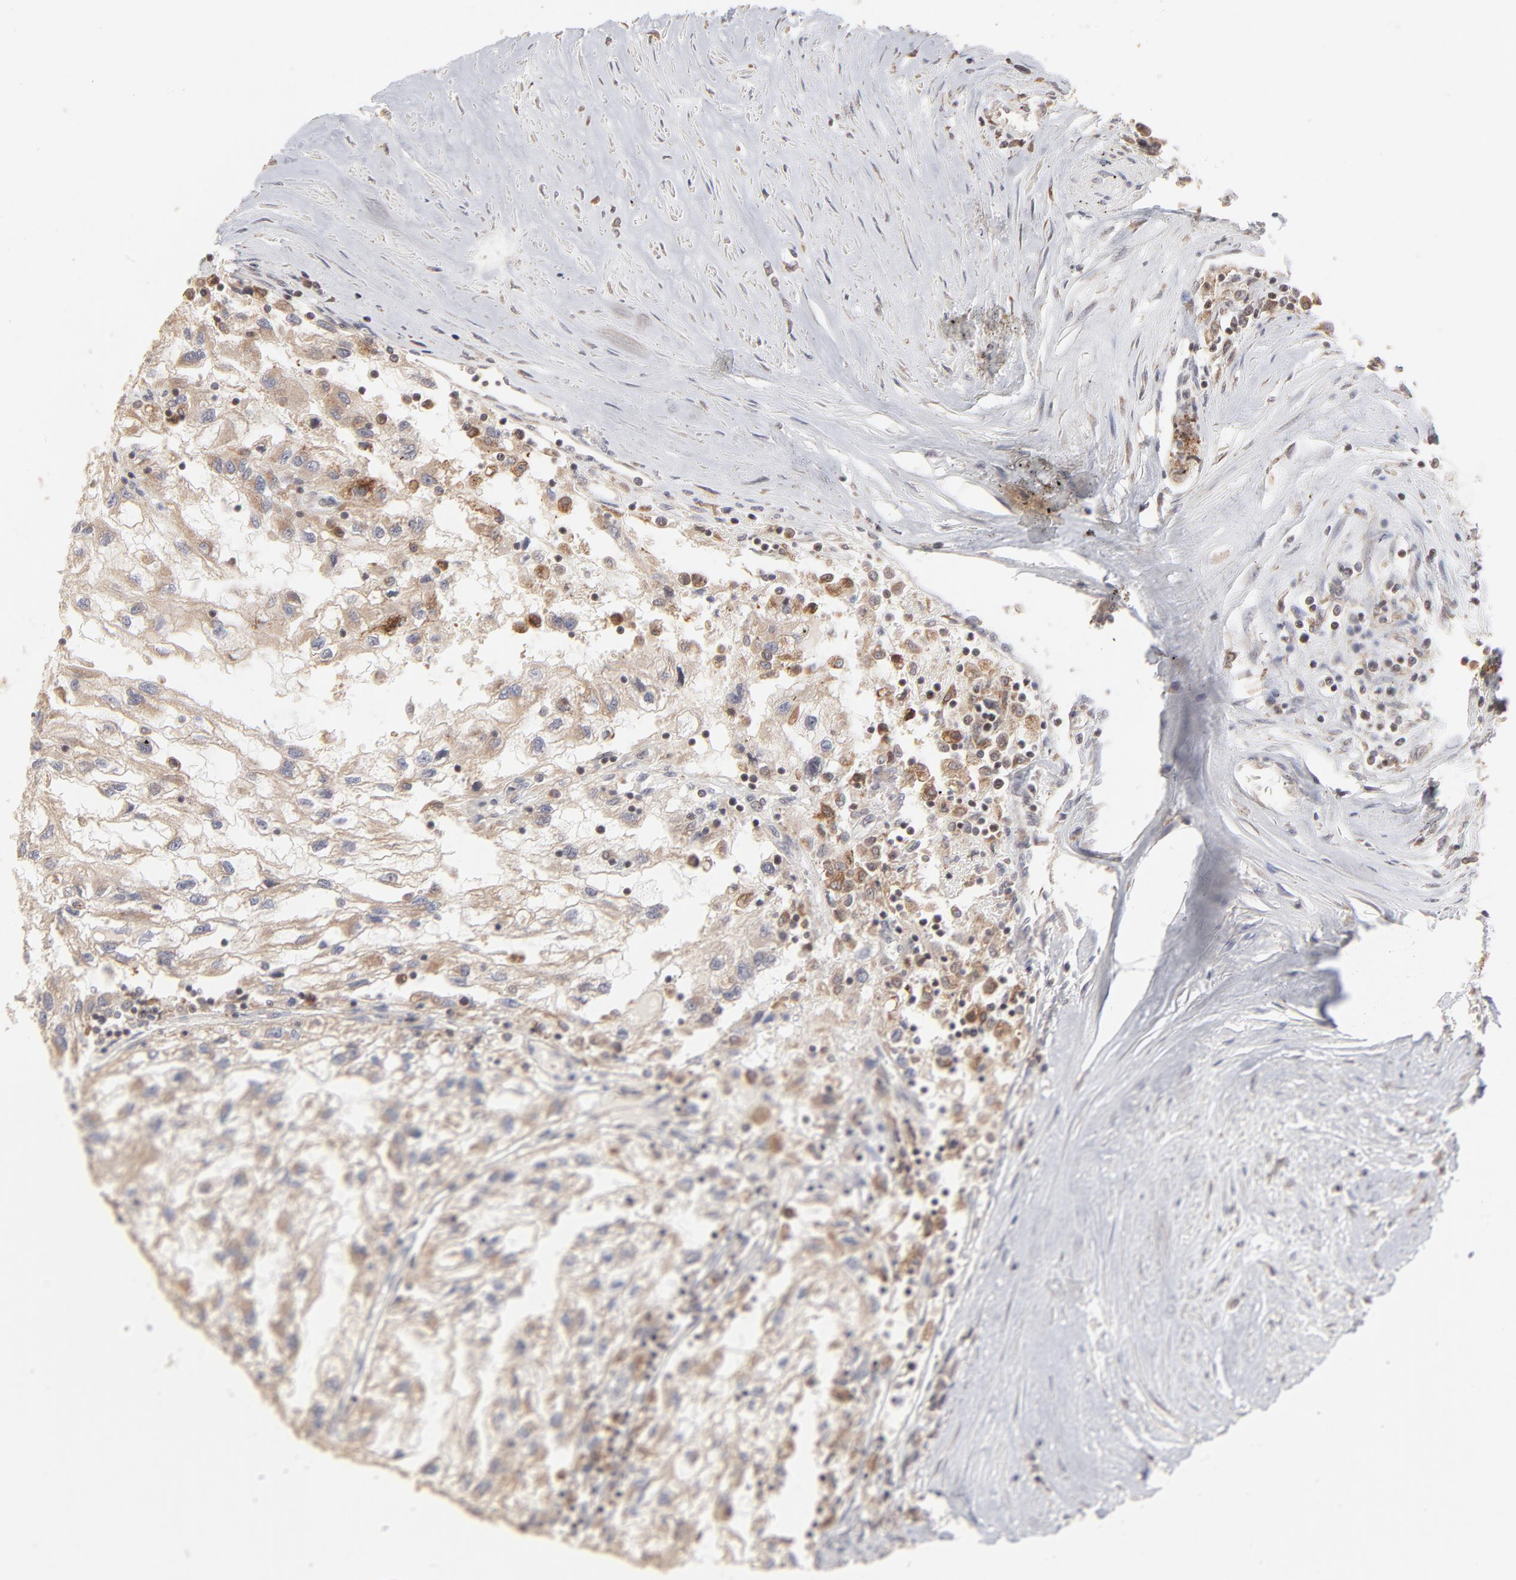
{"staining": {"intensity": "moderate", "quantity": "25%-75%", "location": "cytoplasmic/membranous"}, "tissue": "renal cancer", "cell_type": "Tumor cells", "image_type": "cancer", "snomed": [{"axis": "morphology", "description": "Normal tissue, NOS"}, {"axis": "morphology", "description": "Adenocarcinoma, NOS"}, {"axis": "topography", "description": "Kidney"}], "caption": "Immunohistochemical staining of renal cancer reveals medium levels of moderate cytoplasmic/membranous positivity in approximately 25%-75% of tumor cells.", "gene": "ARIH1", "patient": {"sex": "male", "age": 71}}